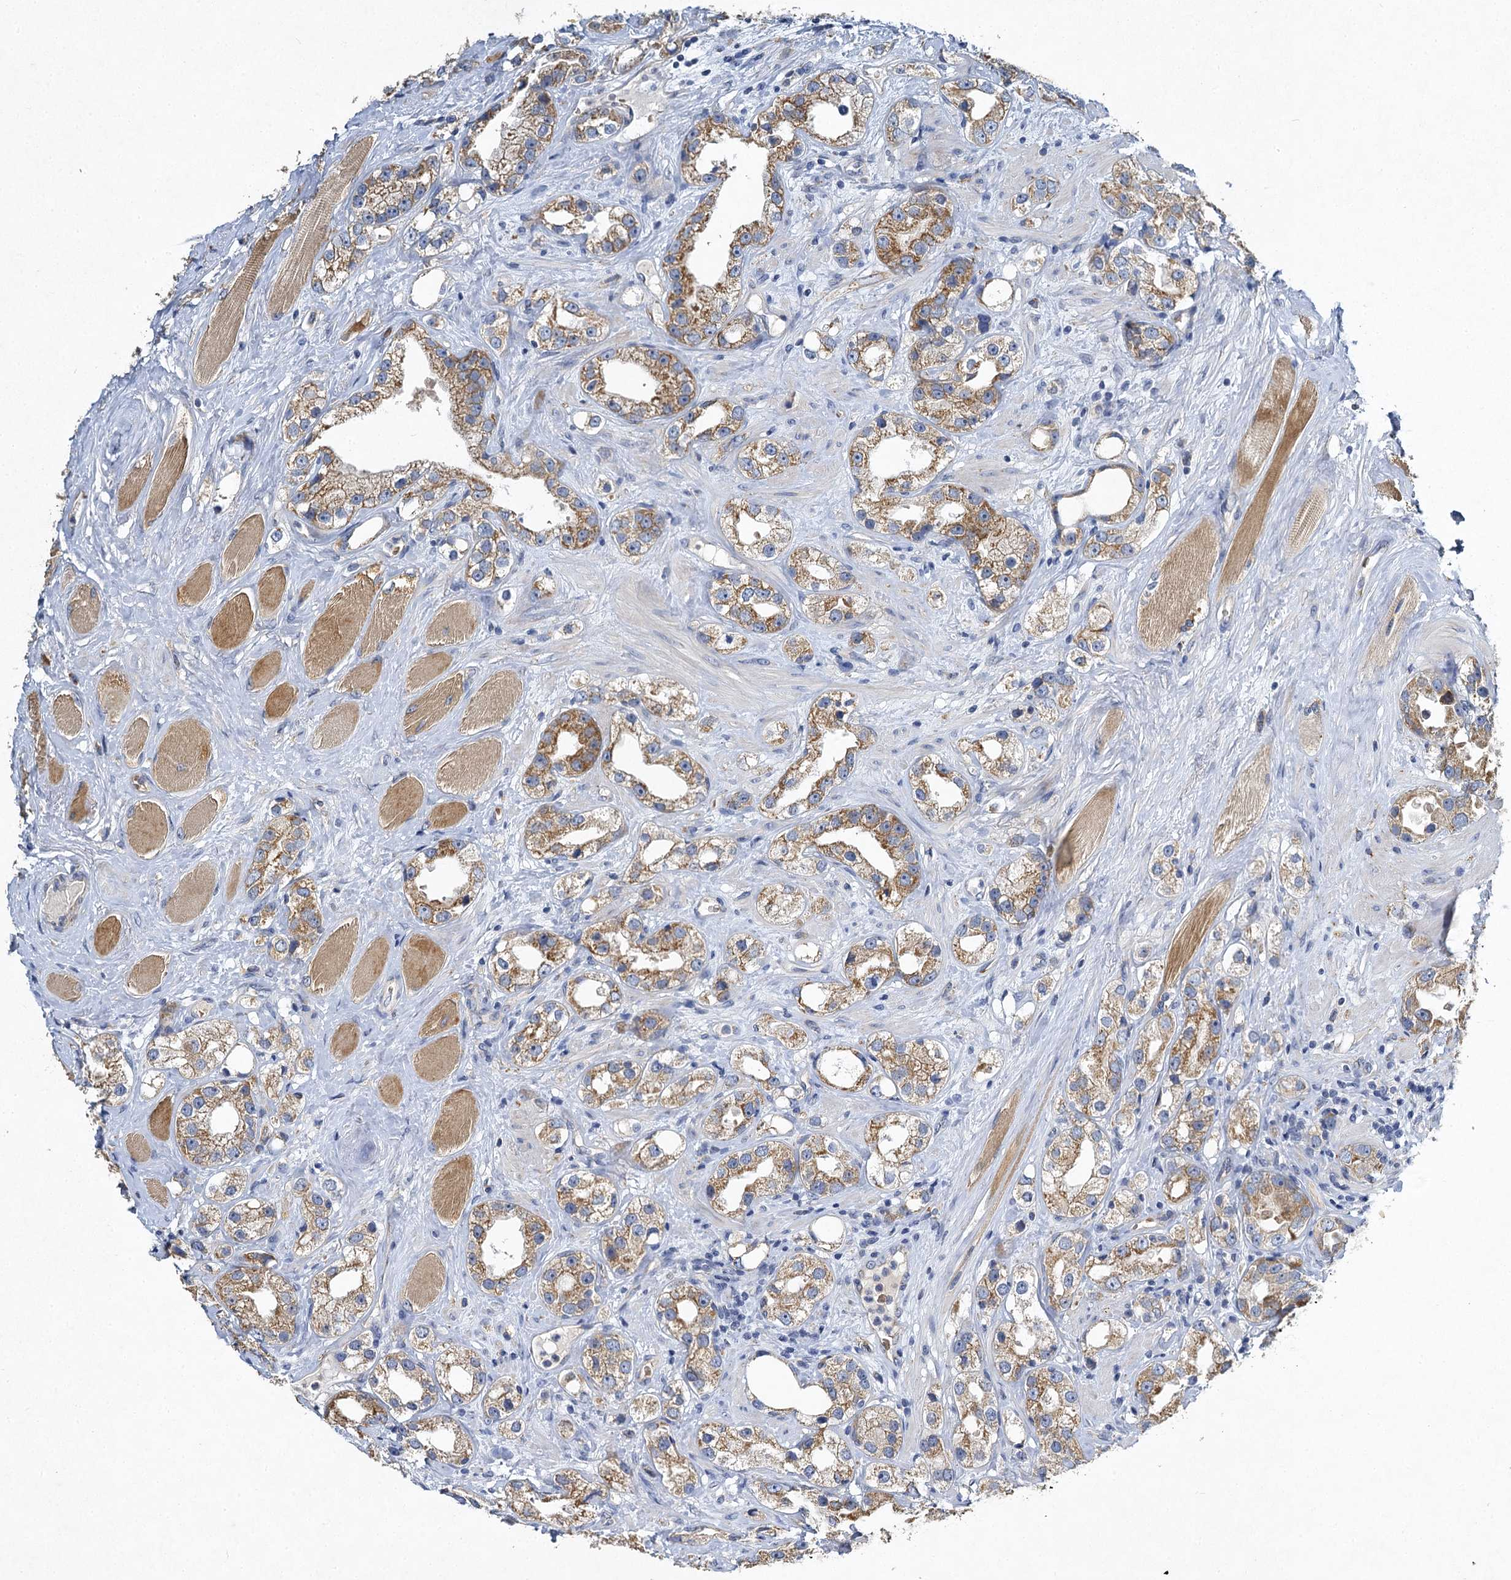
{"staining": {"intensity": "moderate", "quantity": ">75%", "location": "cytoplasmic/membranous"}, "tissue": "prostate cancer", "cell_type": "Tumor cells", "image_type": "cancer", "snomed": [{"axis": "morphology", "description": "Adenocarcinoma, NOS"}, {"axis": "topography", "description": "Prostate"}], "caption": "Protein expression analysis of human prostate cancer (adenocarcinoma) reveals moderate cytoplasmic/membranous positivity in approximately >75% of tumor cells. The staining was performed using DAB, with brown indicating positive protein expression. Nuclei are stained blue with hematoxylin.", "gene": "BCS1L", "patient": {"sex": "male", "age": 79}}